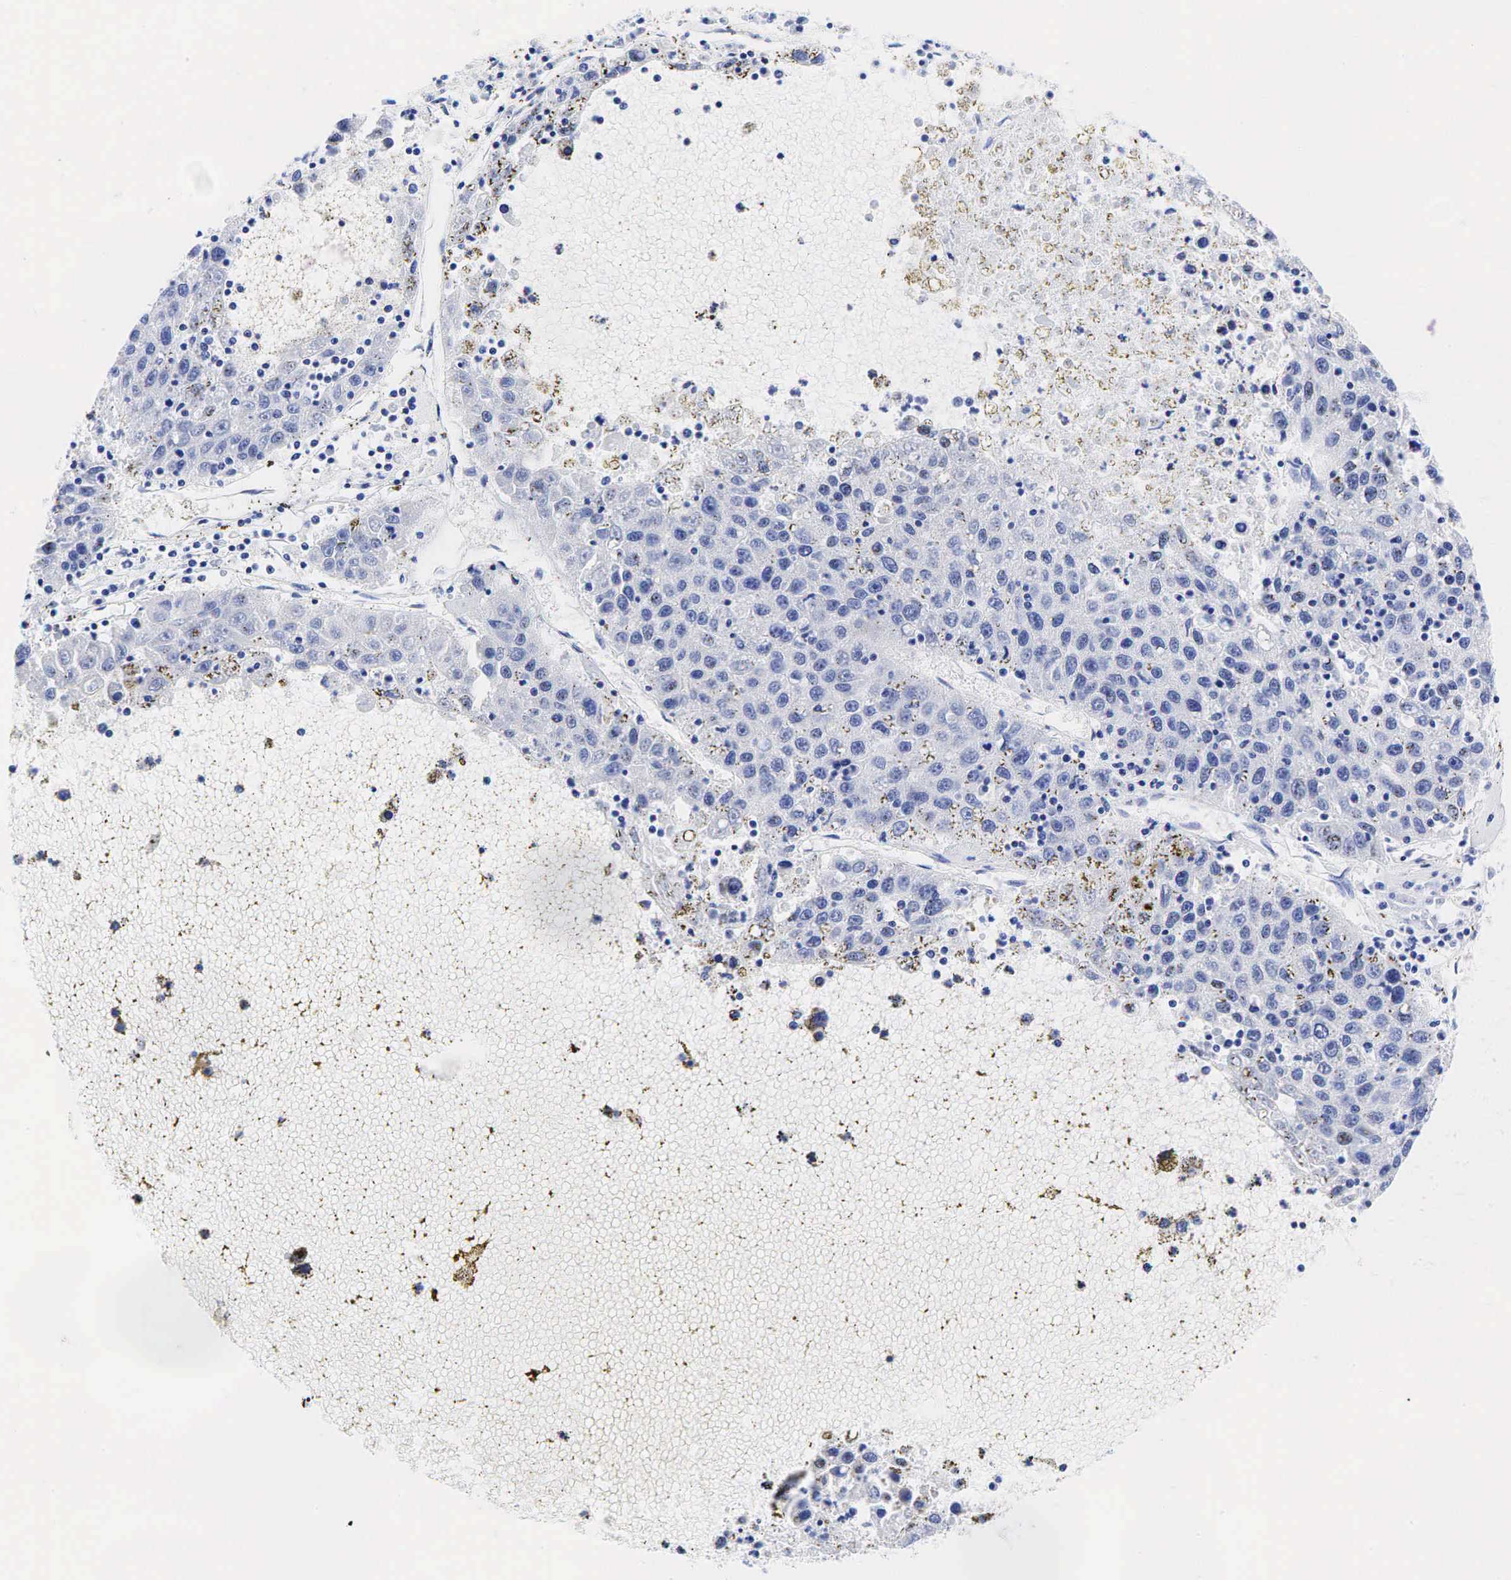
{"staining": {"intensity": "negative", "quantity": "none", "location": "none"}, "tissue": "liver cancer", "cell_type": "Tumor cells", "image_type": "cancer", "snomed": [{"axis": "morphology", "description": "Carcinoma, Hepatocellular, NOS"}, {"axis": "topography", "description": "Liver"}], "caption": "This is an immunohistochemistry (IHC) image of human hepatocellular carcinoma (liver). There is no staining in tumor cells.", "gene": "ESR1", "patient": {"sex": "male", "age": 49}}